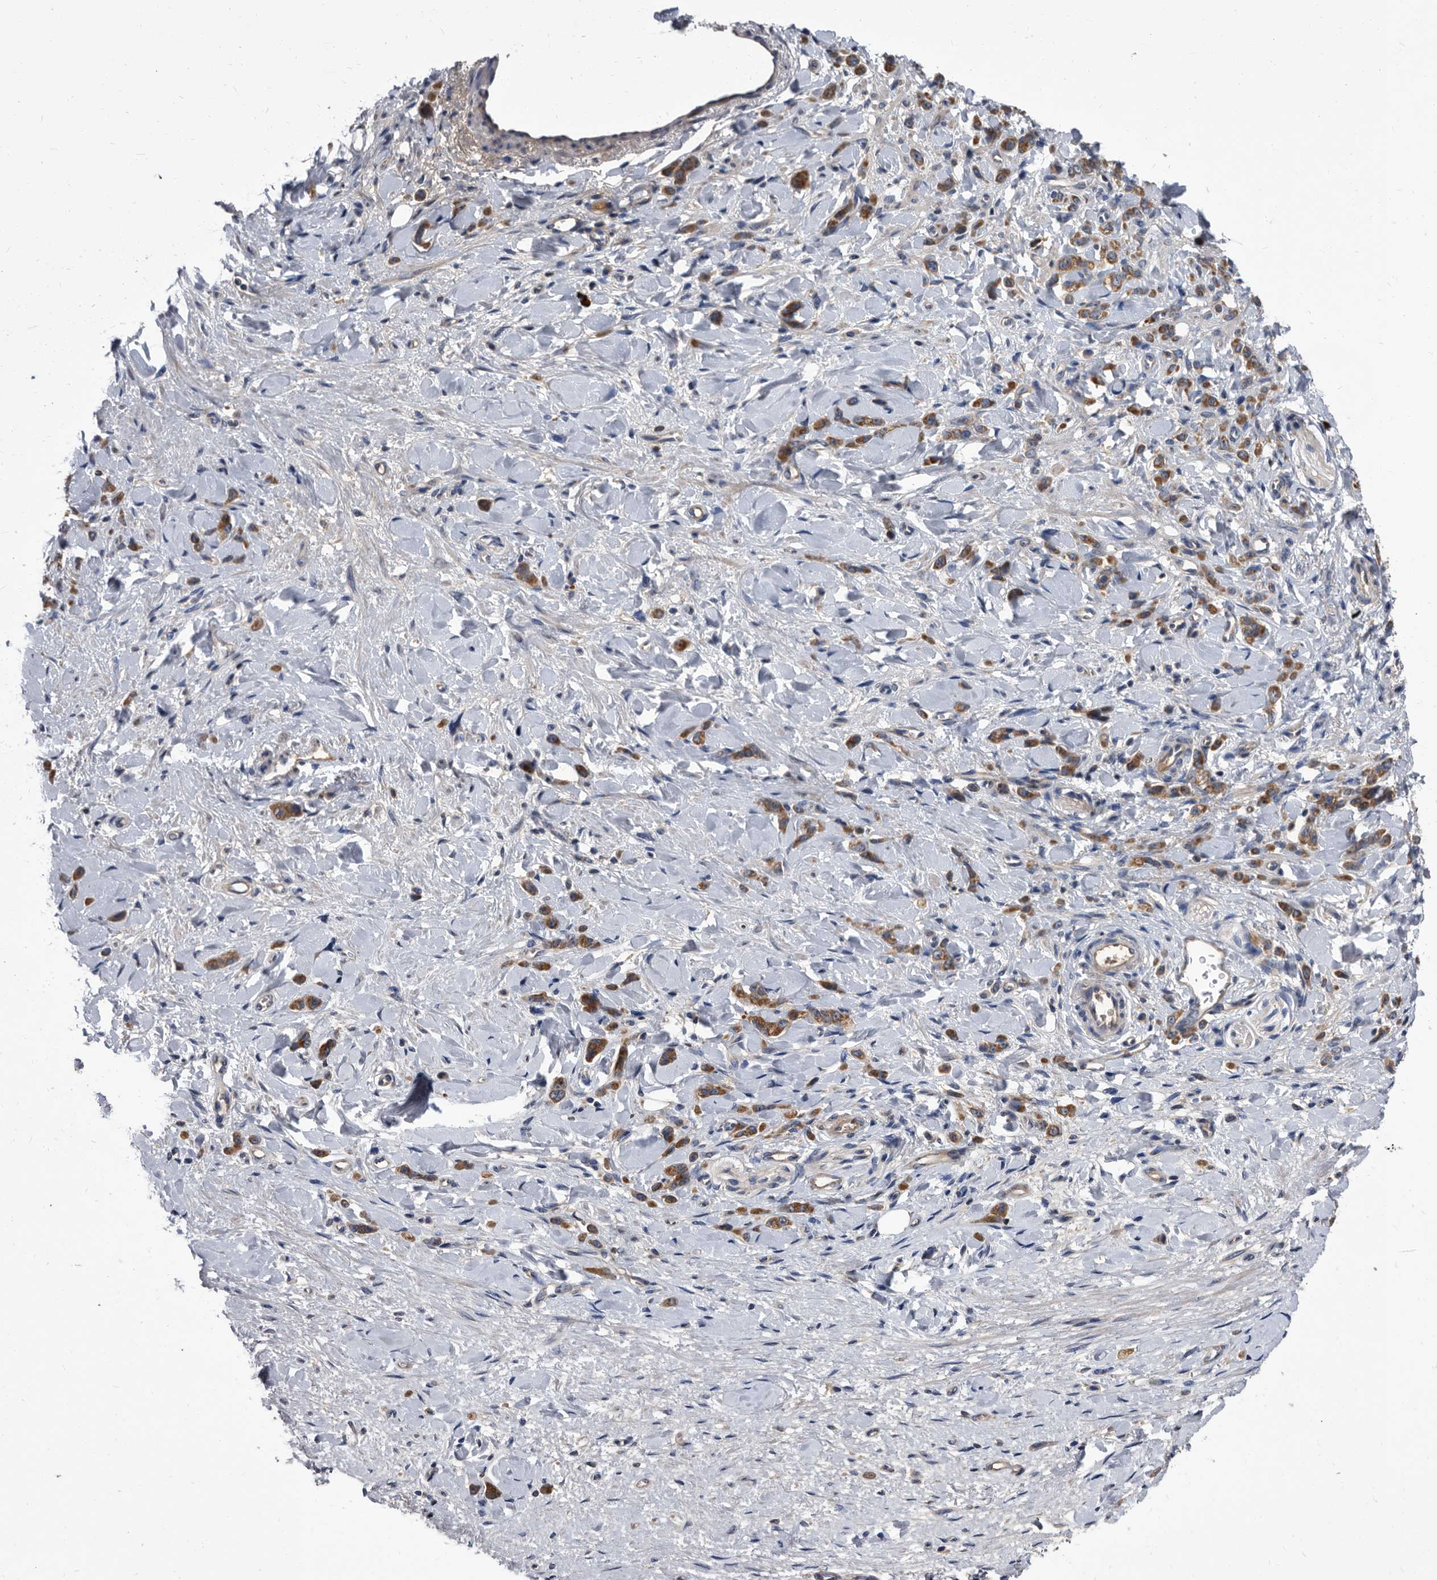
{"staining": {"intensity": "moderate", "quantity": ">75%", "location": "cytoplasmic/membranous"}, "tissue": "stomach cancer", "cell_type": "Tumor cells", "image_type": "cancer", "snomed": [{"axis": "morphology", "description": "Normal tissue, NOS"}, {"axis": "morphology", "description": "Adenocarcinoma, NOS"}, {"axis": "topography", "description": "Stomach"}], "caption": "A brown stain highlights moderate cytoplasmic/membranous expression of a protein in human stomach adenocarcinoma tumor cells.", "gene": "DTNBP1", "patient": {"sex": "male", "age": 82}}